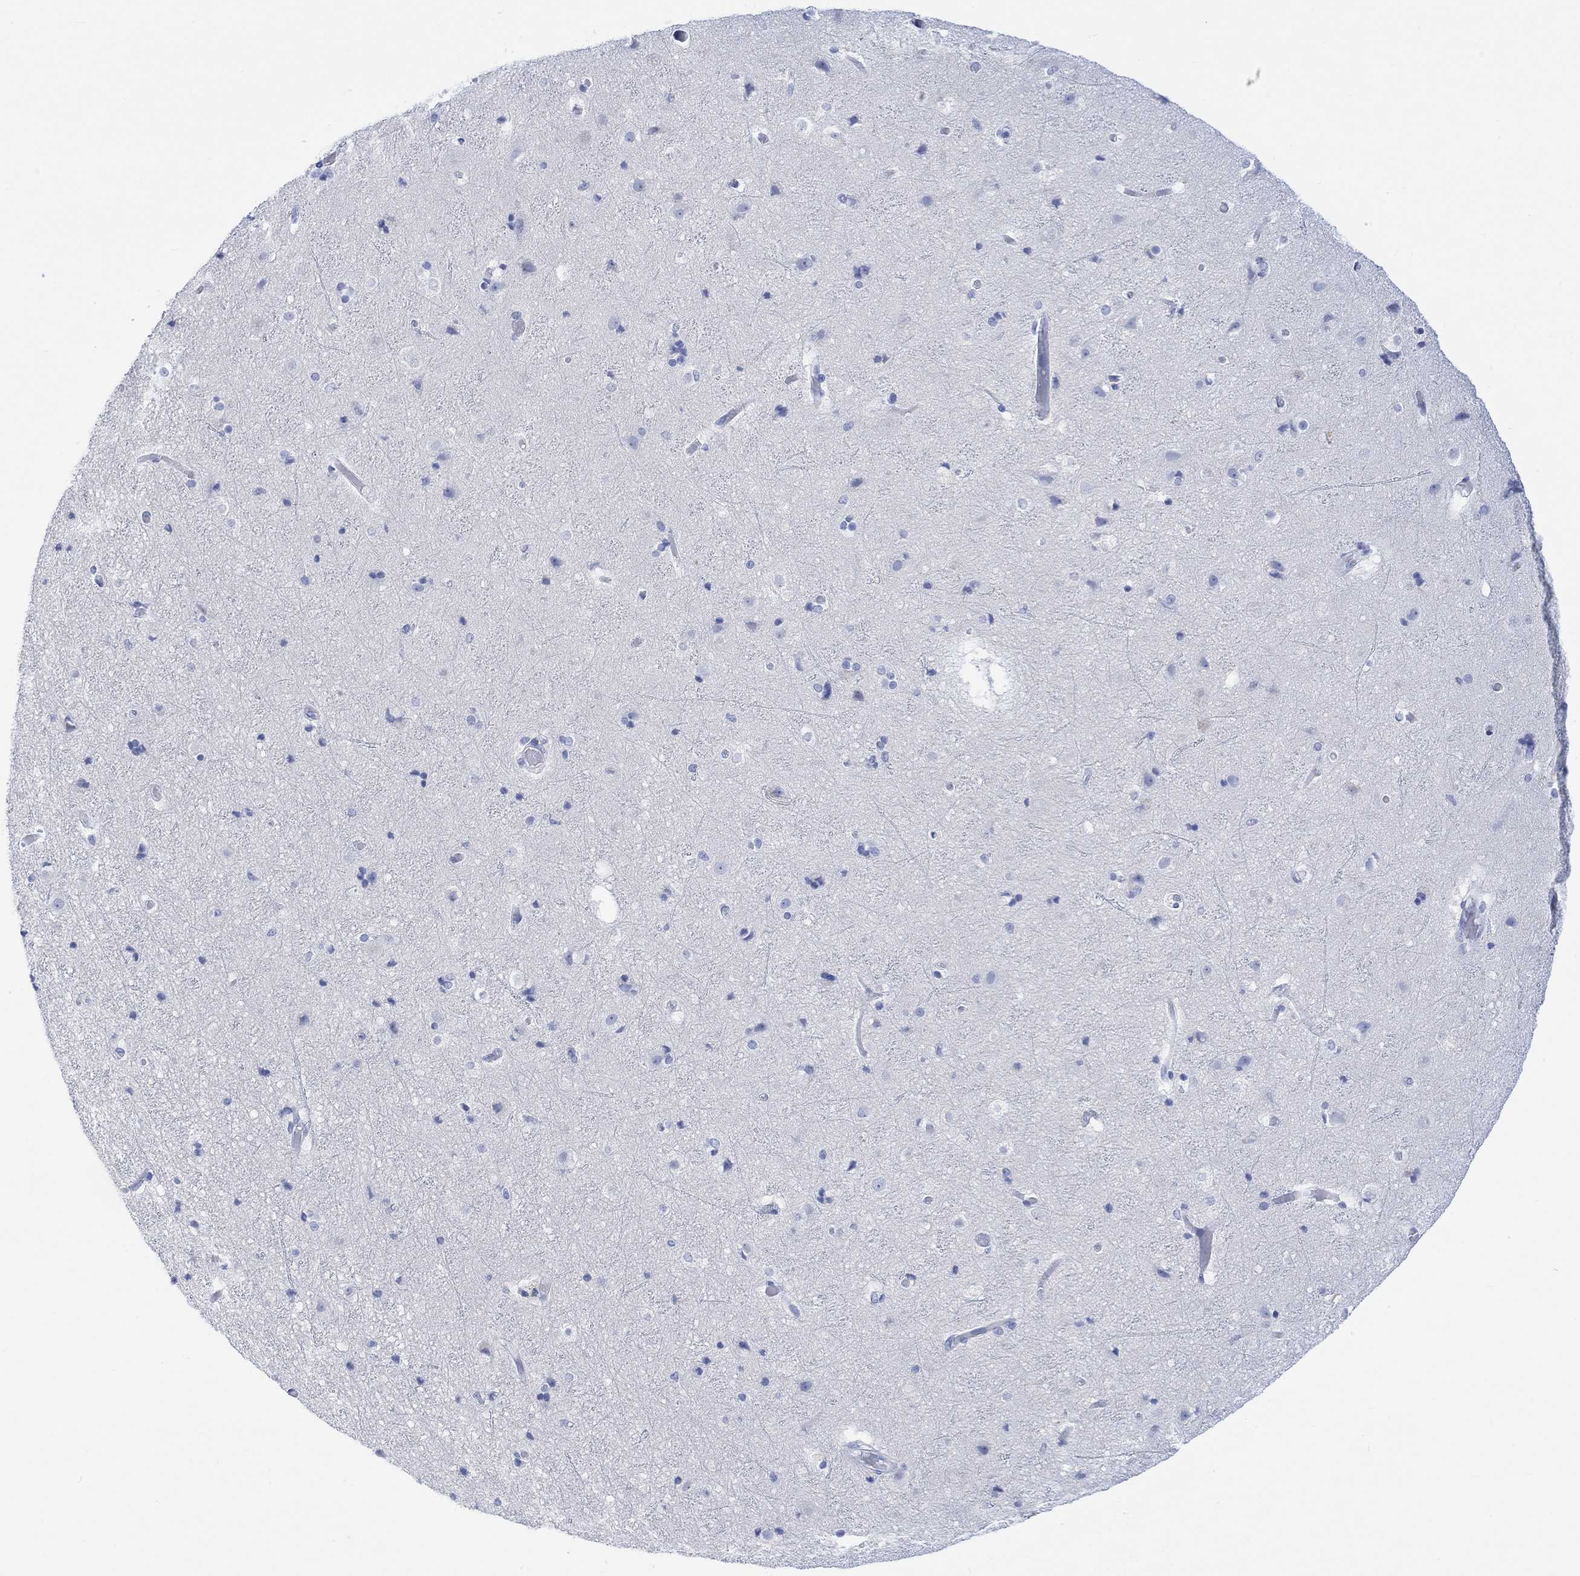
{"staining": {"intensity": "negative", "quantity": "none", "location": "none"}, "tissue": "cerebral cortex", "cell_type": "Endothelial cells", "image_type": "normal", "snomed": [{"axis": "morphology", "description": "Normal tissue, NOS"}, {"axis": "topography", "description": "Cerebral cortex"}], "caption": "IHC micrograph of unremarkable cerebral cortex: human cerebral cortex stained with DAB displays no significant protein positivity in endothelial cells. (DAB IHC, high magnification).", "gene": "CALCA", "patient": {"sex": "female", "age": 52}}